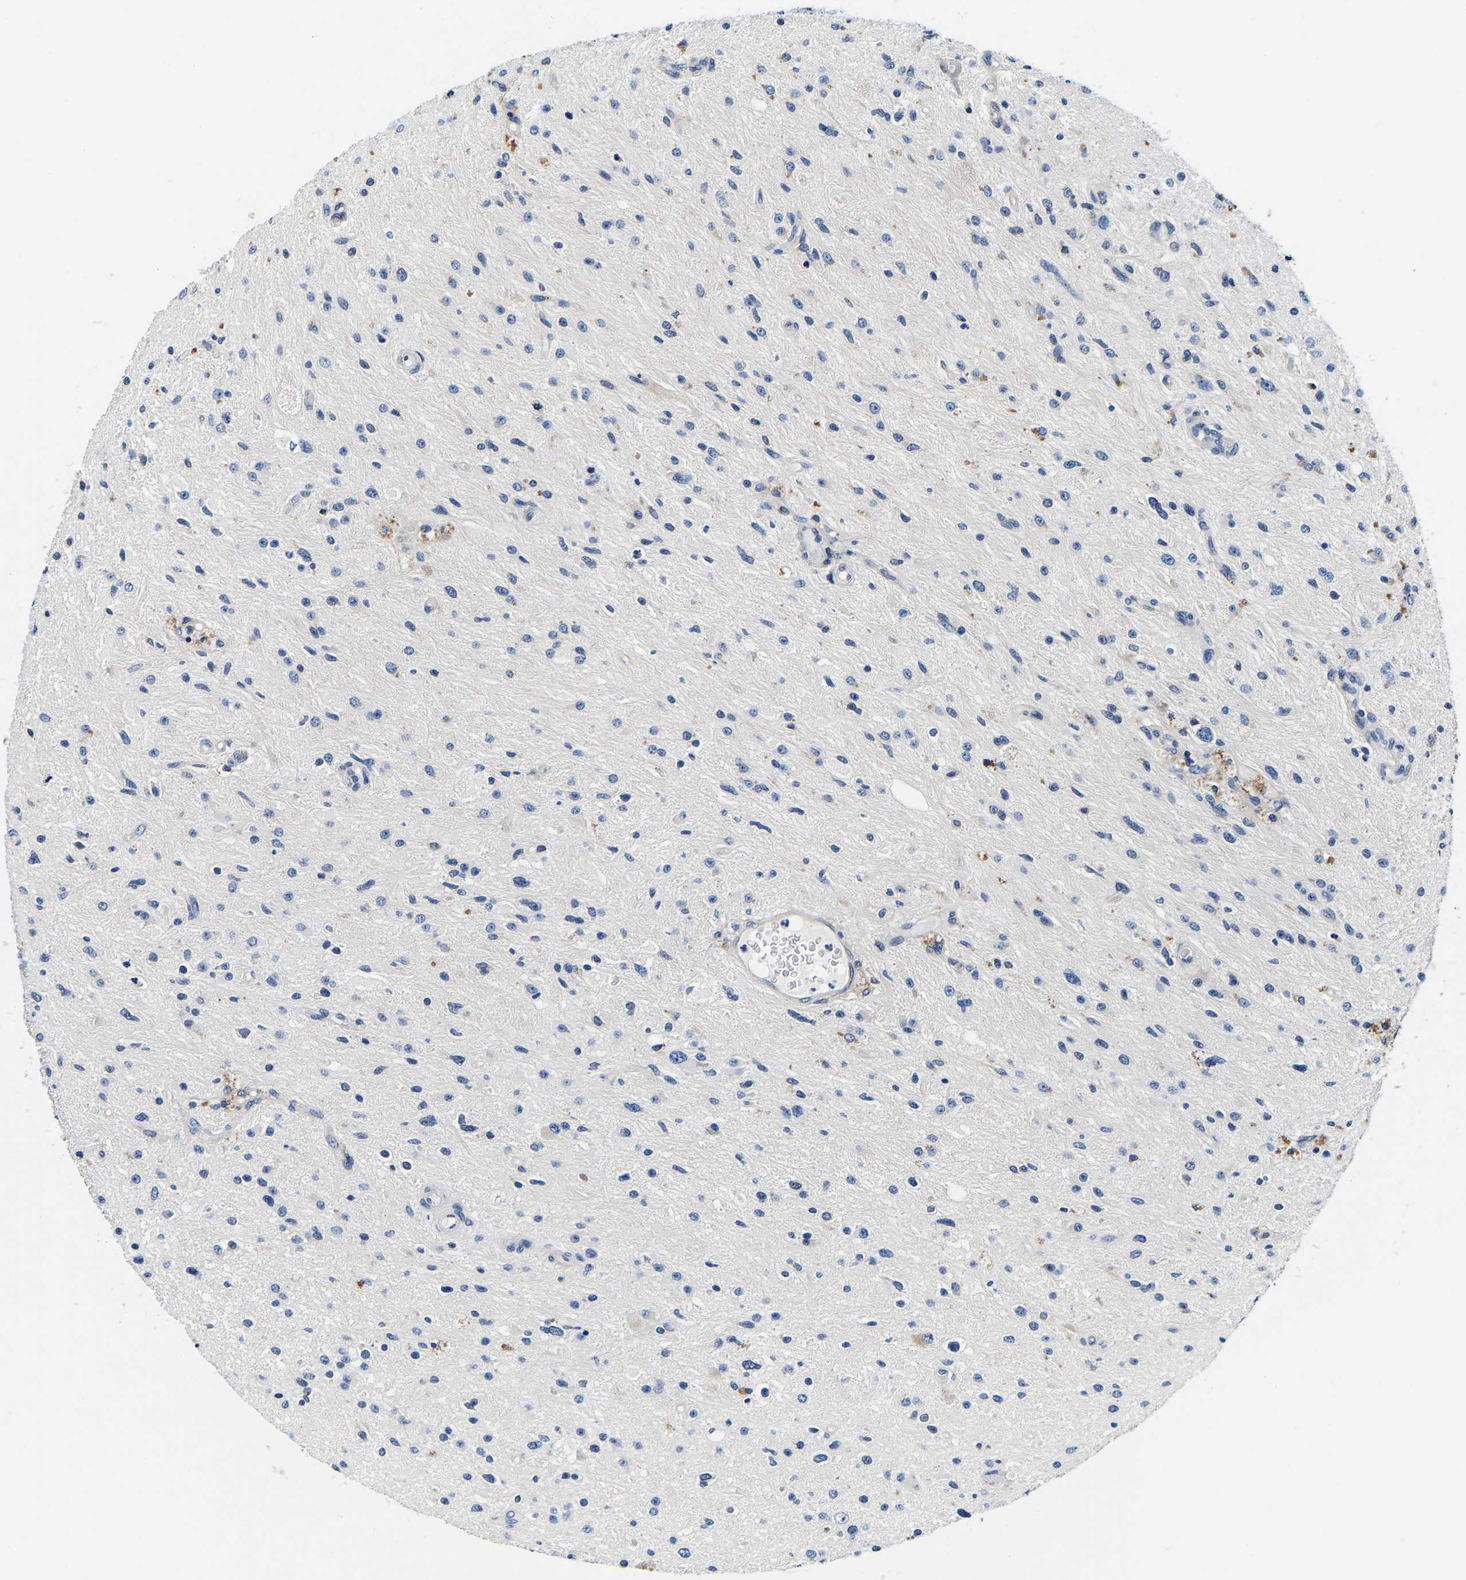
{"staining": {"intensity": "negative", "quantity": "none", "location": "none"}, "tissue": "glioma", "cell_type": "Tumor cells", "image_type": "cancer", "snomed": [{"axis": "morphology", "description": "Glioma, malignant, High grade"}, {"axis": "topography", "description": "Brain"}], "caption": "IHC image of neoplastic tissue: human glioma stained with DAB (3,3'-diaminobenzidine) demonstrates no significant protein expression in tumor cells.", "gene": "ACO1", "patient": {"sex": "male", "age": 33}}